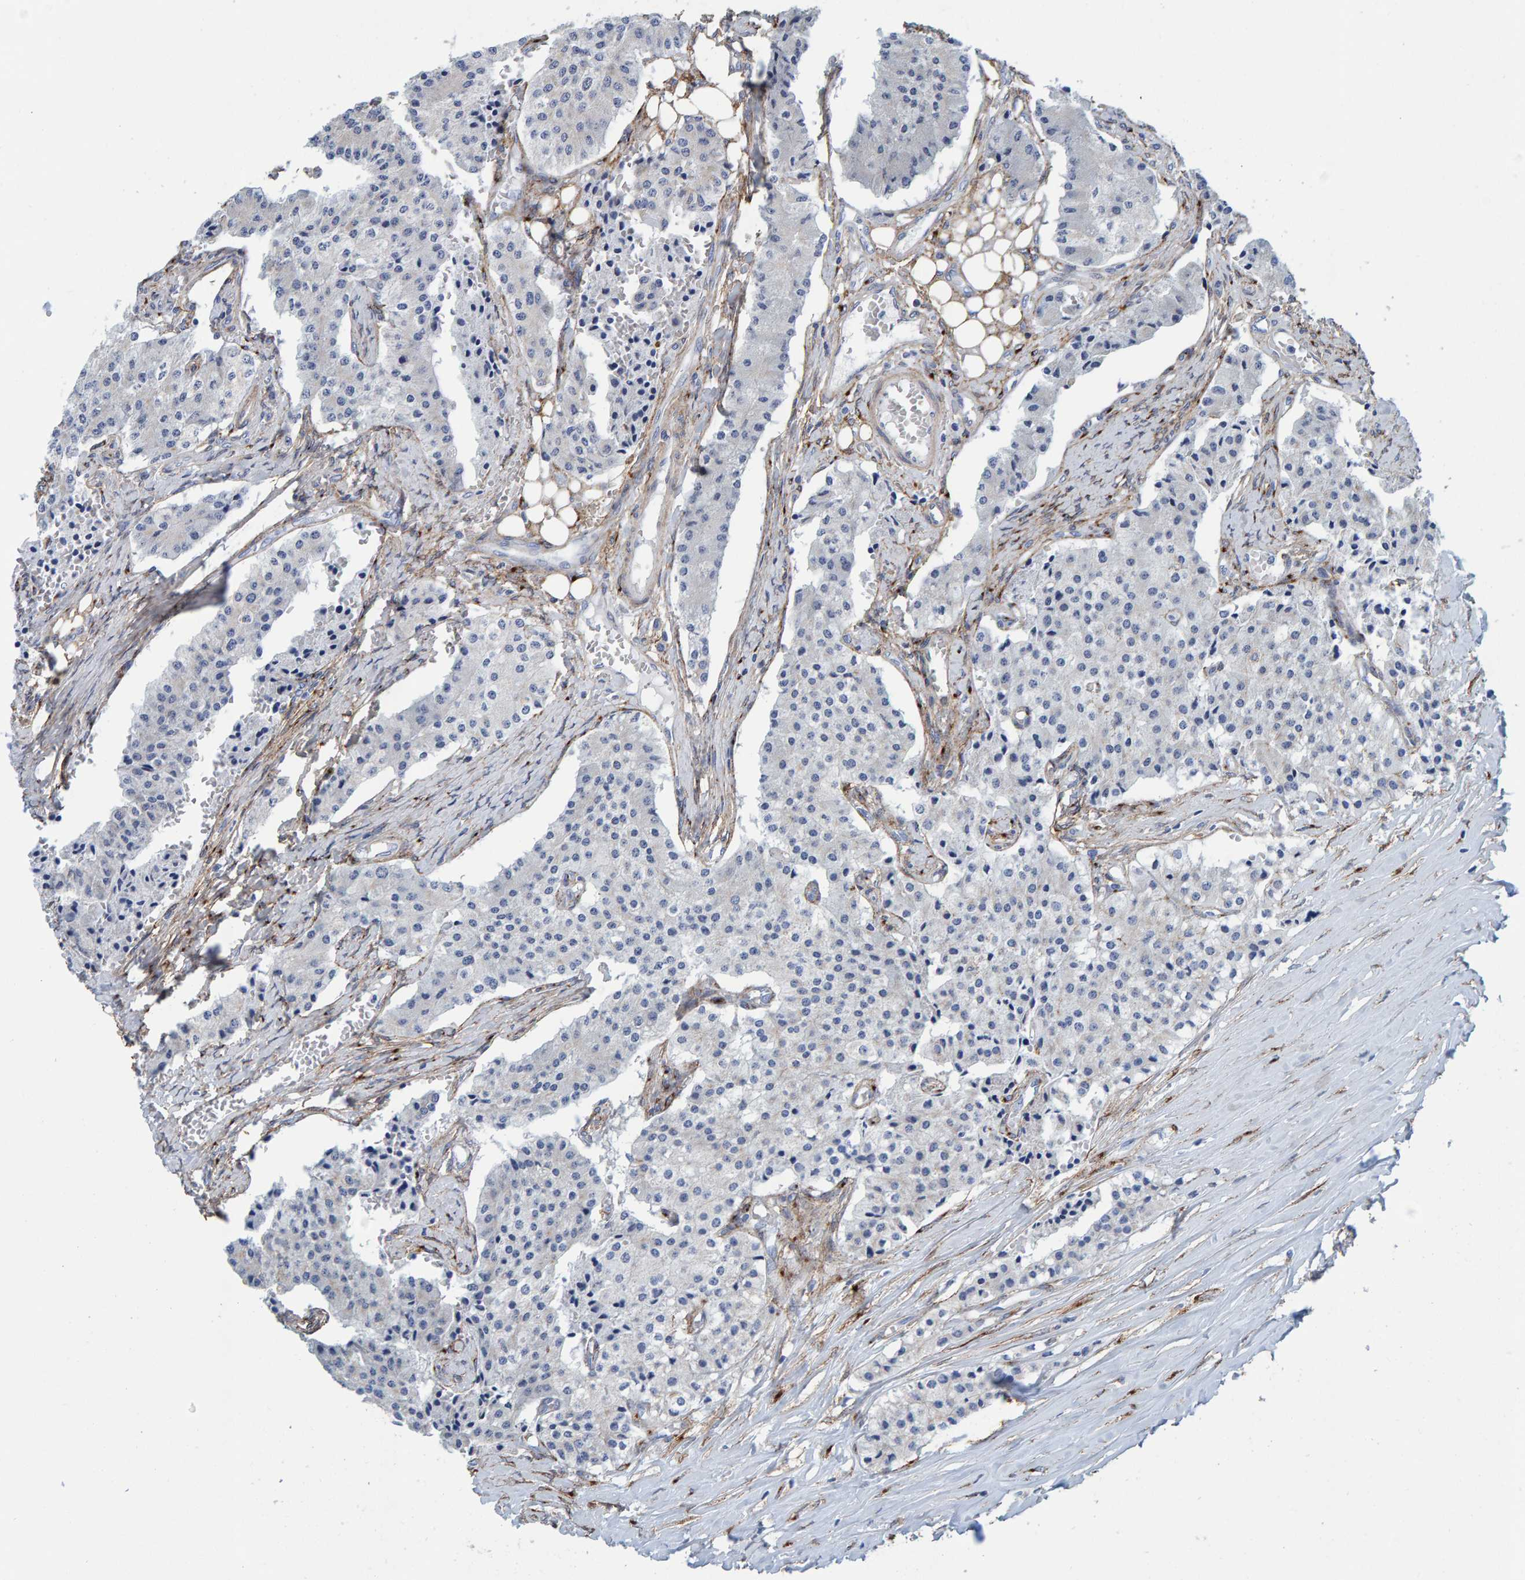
{"staining": {"intensity": "negative", "quantity": "none", "location": "none"}, "tissue": "carcinoid", "cell_type": "Tumor cells", "image_type": "cancer", "snomed": [{"axis": "morphology", "description": "Carcinoid, malignant, NOS"}, {"axis": "topography", "description": "Colon"}], "caption": "Immunohistochemical staining of carcinoid shows no significant staining in tumor cells.", "gene": "LRP1", "patient": {"sex": "female", "age": 52}}